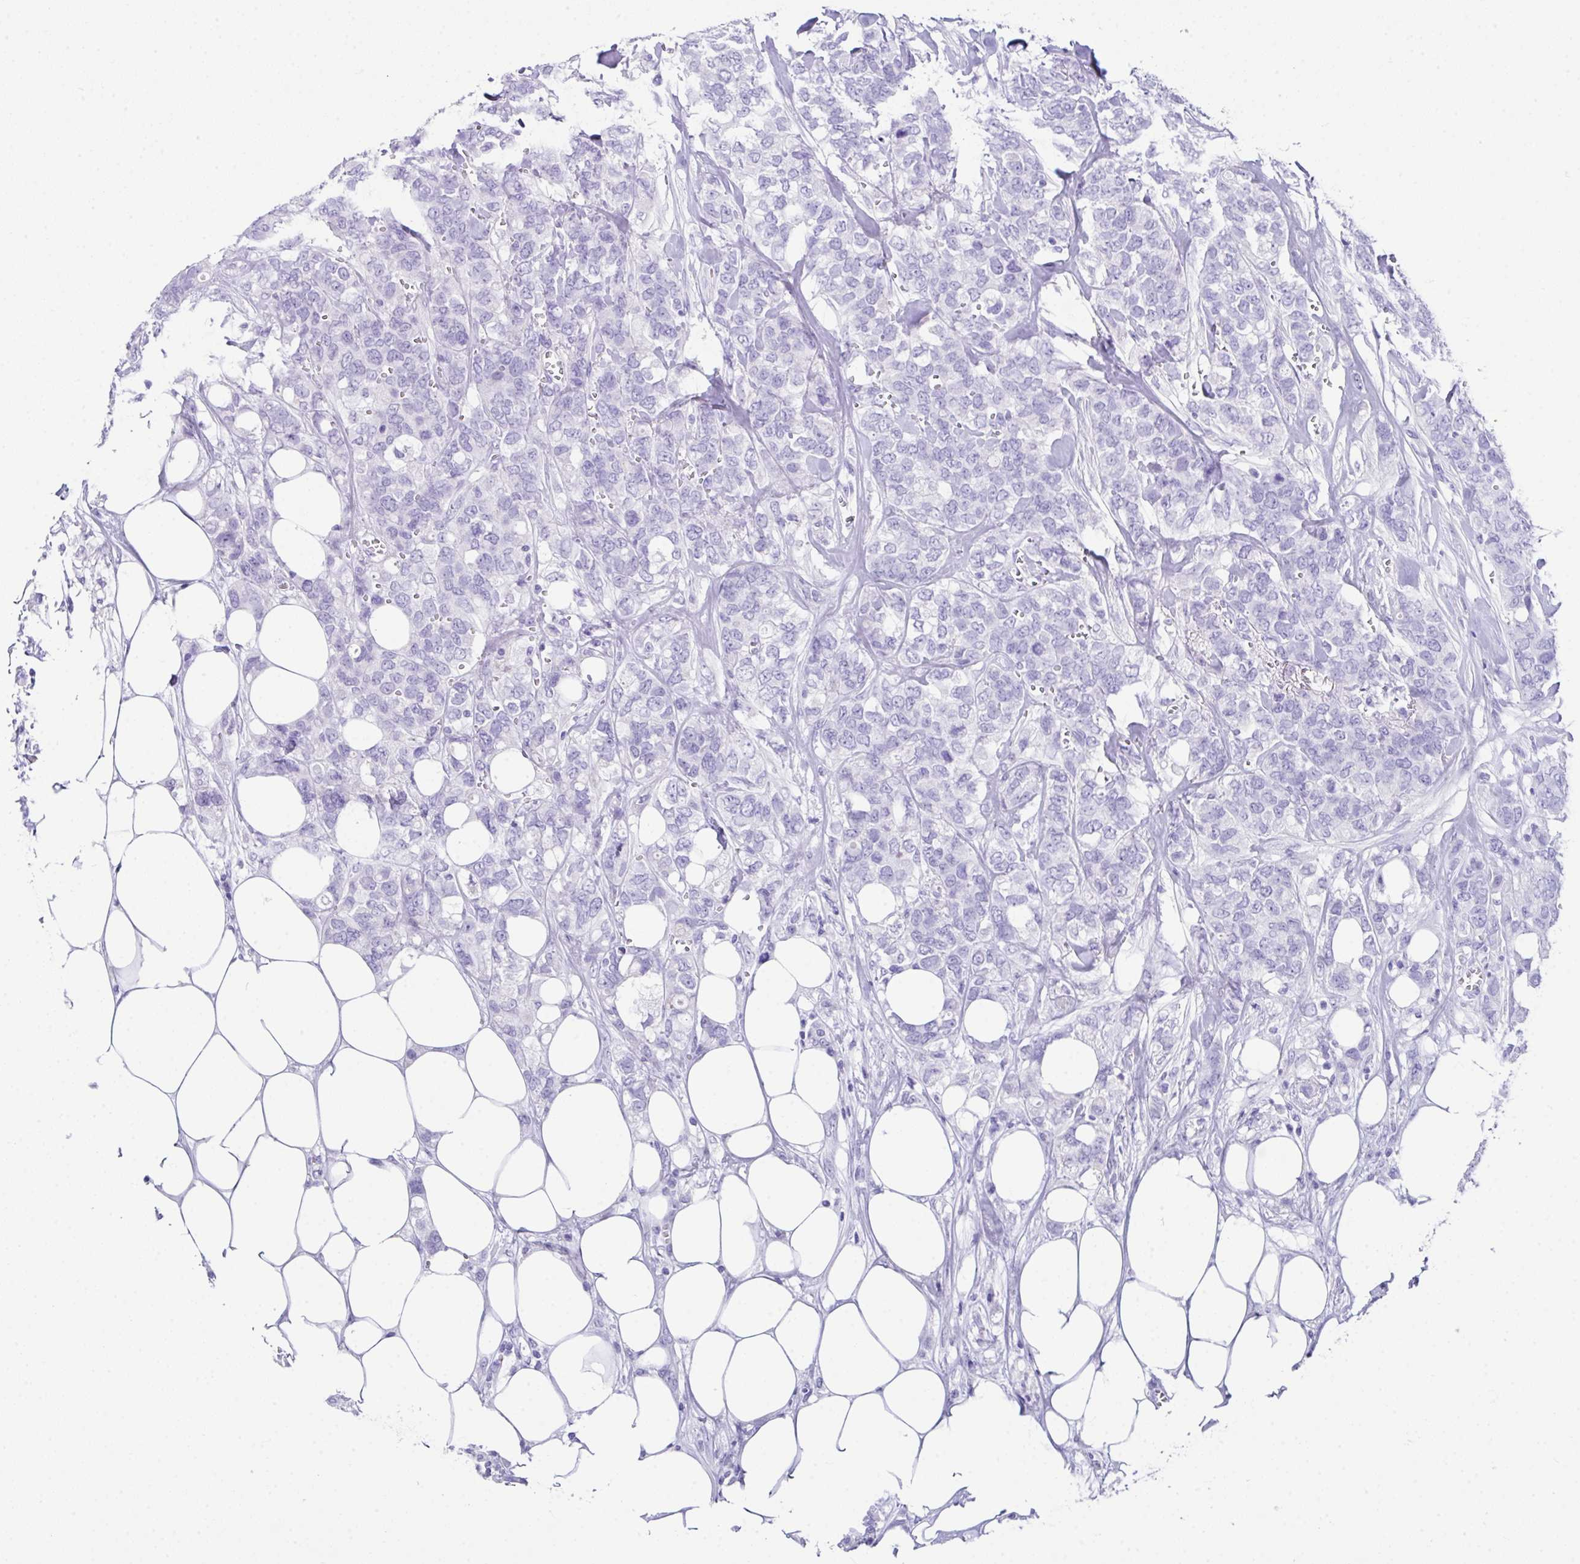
{"staining": {"intensity": "negative", "quantity": "none", "location": "none"}, "tissue": "breast cancer", "cell_type": "Tumor cells", "image_type": "cancer", "snomed": [{"axis": "morphology", "description": "Lobular carcinoma"}, {"axis": "topography", "description": "Breast"}], "caption": "Immunohistochemical staining of human lobular carcinoma (breast) shows no significant expression in tumor cells. Brightfield microscopy of immunohistochemistry (IHC) stained with DAB (3,3'-diaminobenzidine) (brown) and hematoxylin (blue), captured at high magnification.", "gene": "LGALS4", "patient": {"sex": "female", "age": 91}}